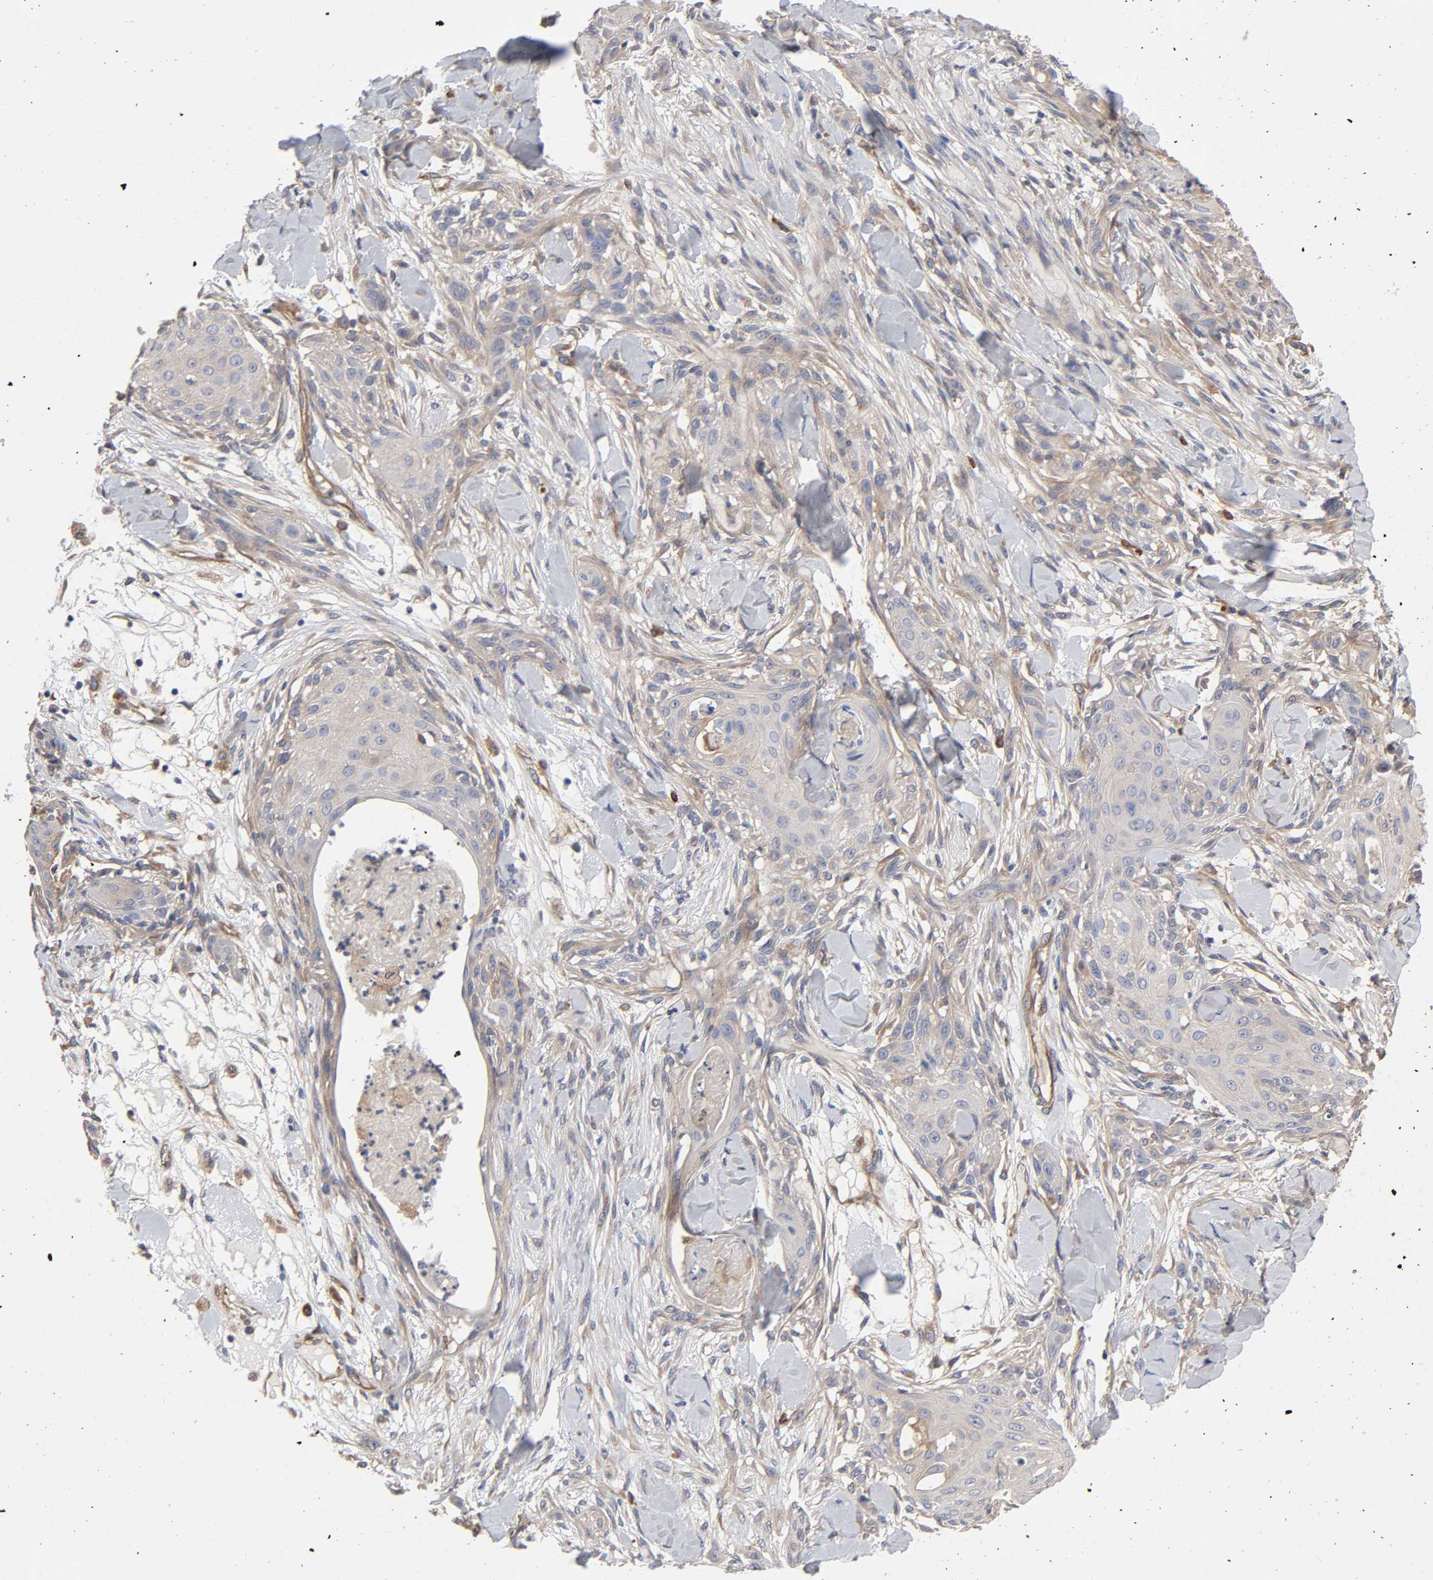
{"staining": {"intensity": "negative", "quantity": "none", "location": "none"}, "tissue": "skin cancer", "cell_type": "Tumor cells", "image_type": "cancer", "snomed": [{"axis": "morphology", "description": "Squamous cell carcinoma, NOS"}, {"axis": "topography", "description": "Skin"}], "caption": "This is a photomicrograph of immunohistochemistry staining of skin squamous cell carcinoma, which shows no positivity in tumor cells. The staining is performed using DAB (3,3'-diaminobenzidine) brown chromogen with nuclei counter-stained in using hematoxylin.", "gene": "RAB13", "patient": {"sex": "female", "age": 59}}